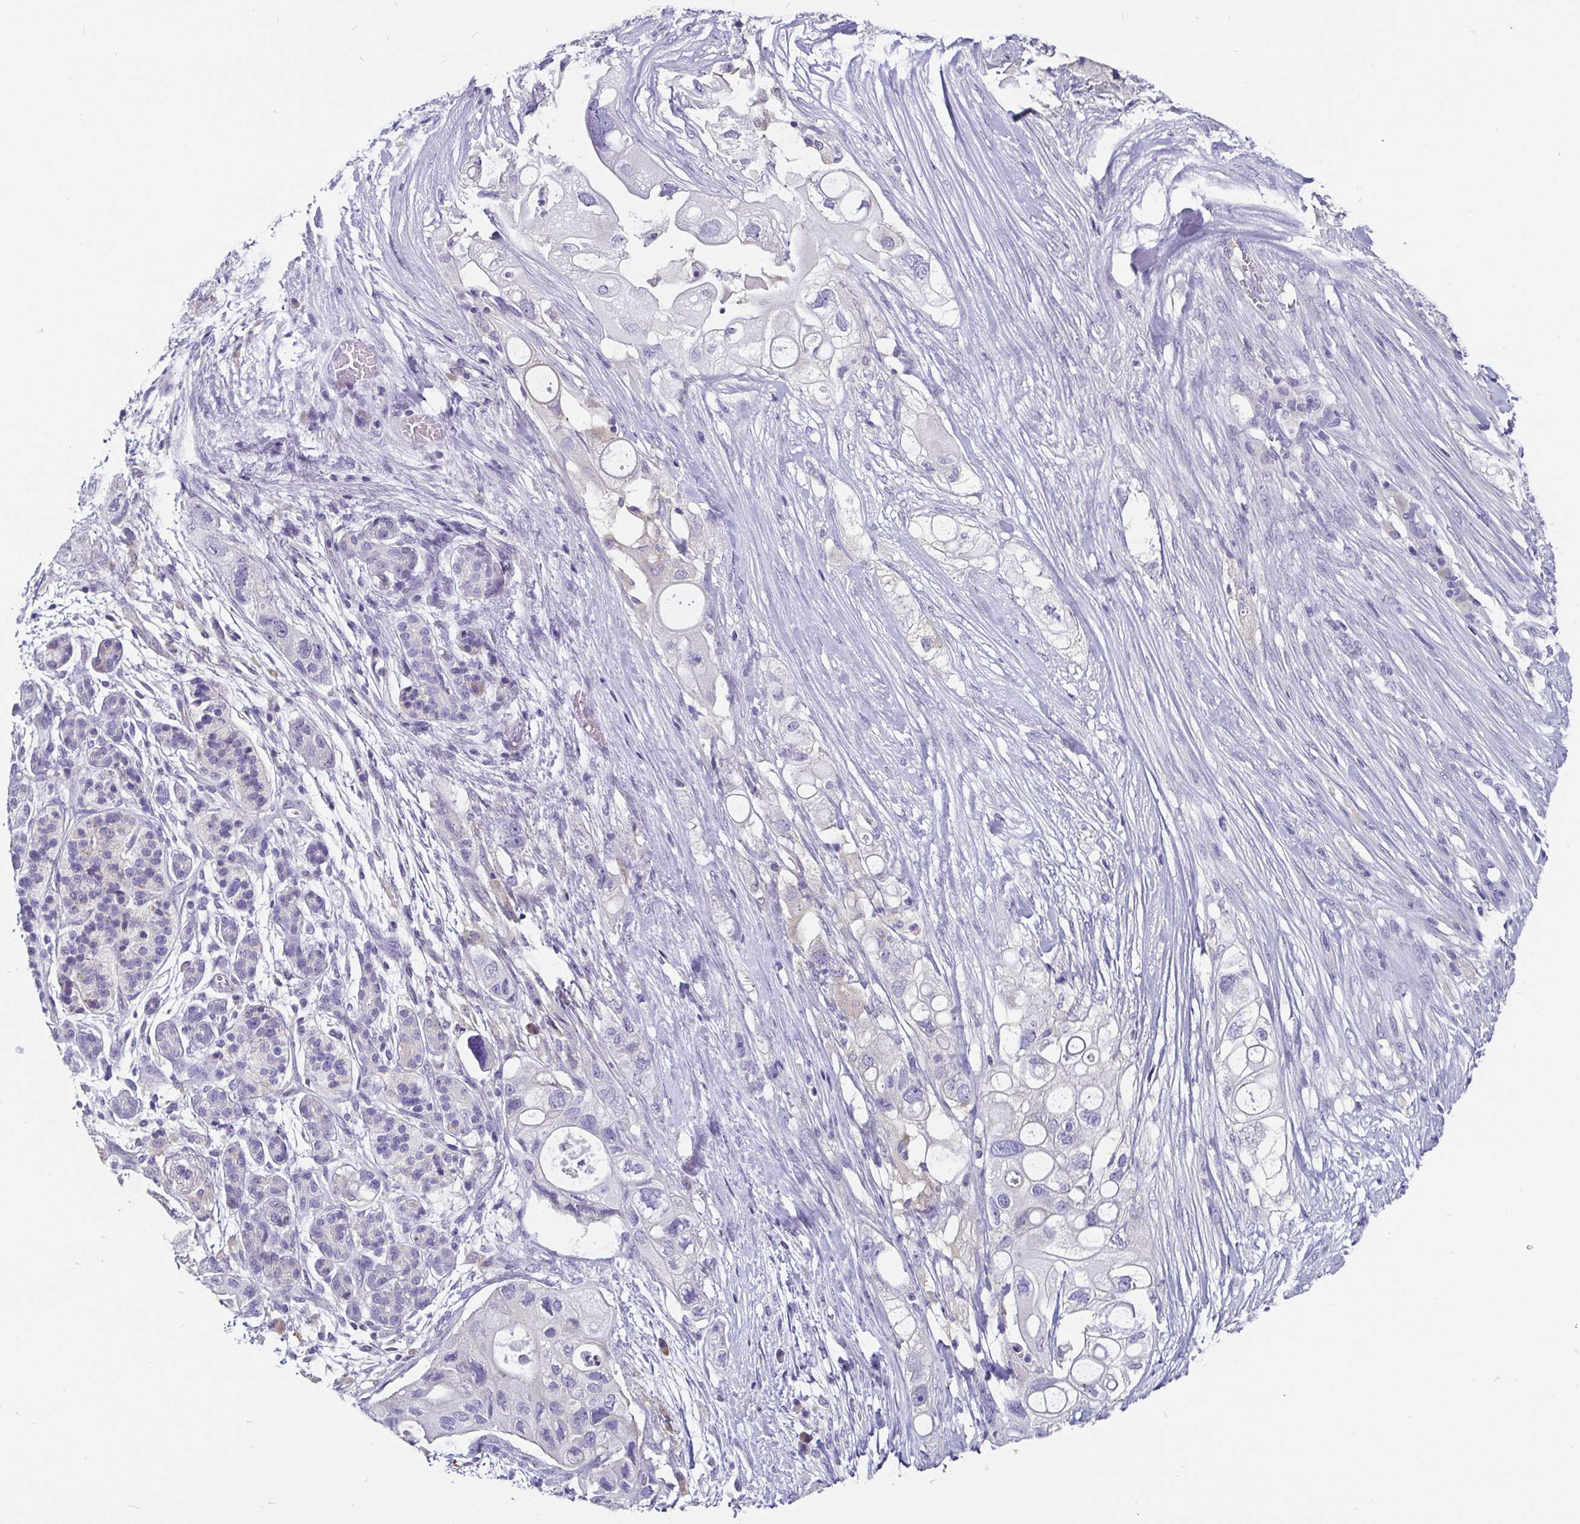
{"staining": {"intensity": "negative", "quantity": "none", "location": "none"}, "tissue": "pancreatic cancer", "cell_type": "Tumor cells", "image_type": "cancer", "snomed": [{"axis": "morphology", "description": "Adenocarcinoma, NOS"}, {"axis": "topography", "description": "Pancreas"}], "caption": "The image shows no significant staining in tumor cells of pancreatic cancer (adenocarcinoma).", "gene": "ADAMTS6", "patient": {"sex": "female", "age": 72}}